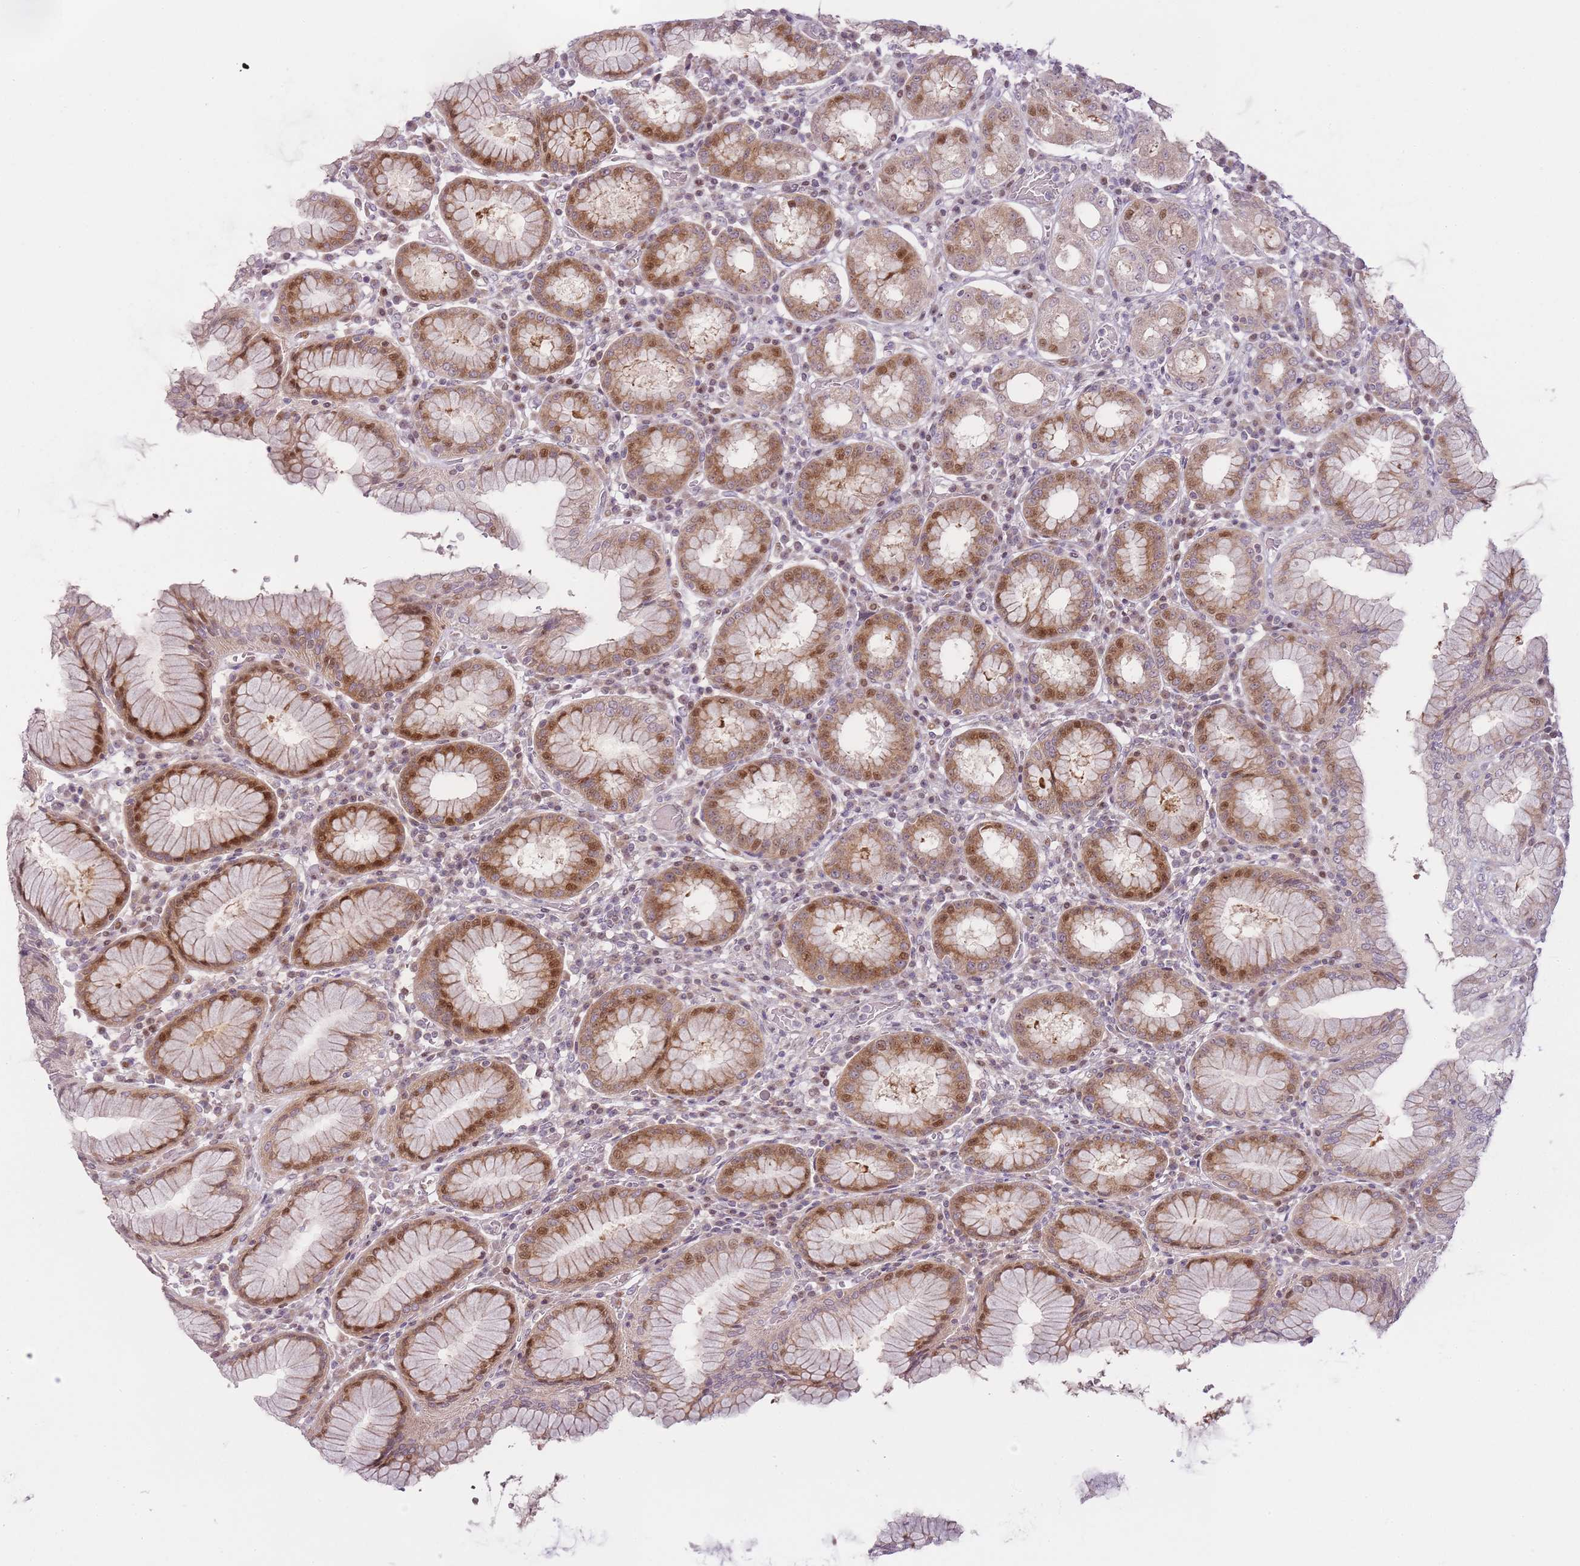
{"staining": {"intensity": "moderate", "quantity": "25%-75%", "location": "cytoplasmic/membranous,nuclear"}, "tissue": "stomach", "cell_type": "Glandular cells", "image_type": "normal", "snomed": [{"axis": "morphology", "description": "Normal tissue, NOS"}, {"axis": "topography", "description": "Stomach"}, {"axis": "topography", "description": "Stomach, lower"}], "caption": "IHC staining of normal stomach, which demonstrates medium levels of moderate cytoplasmic/membranous,nuclear positivity in about 25%-75% of glandular cells indicating moderate cytoplasmic/membranous,nuclear protein staining. The staining was performed using DAB (brown) for protein detection and nuclei were counterstained in hematoxylin (blue).", "gene": "OGG1", "patient": {"sex": "female", "age": 56}}